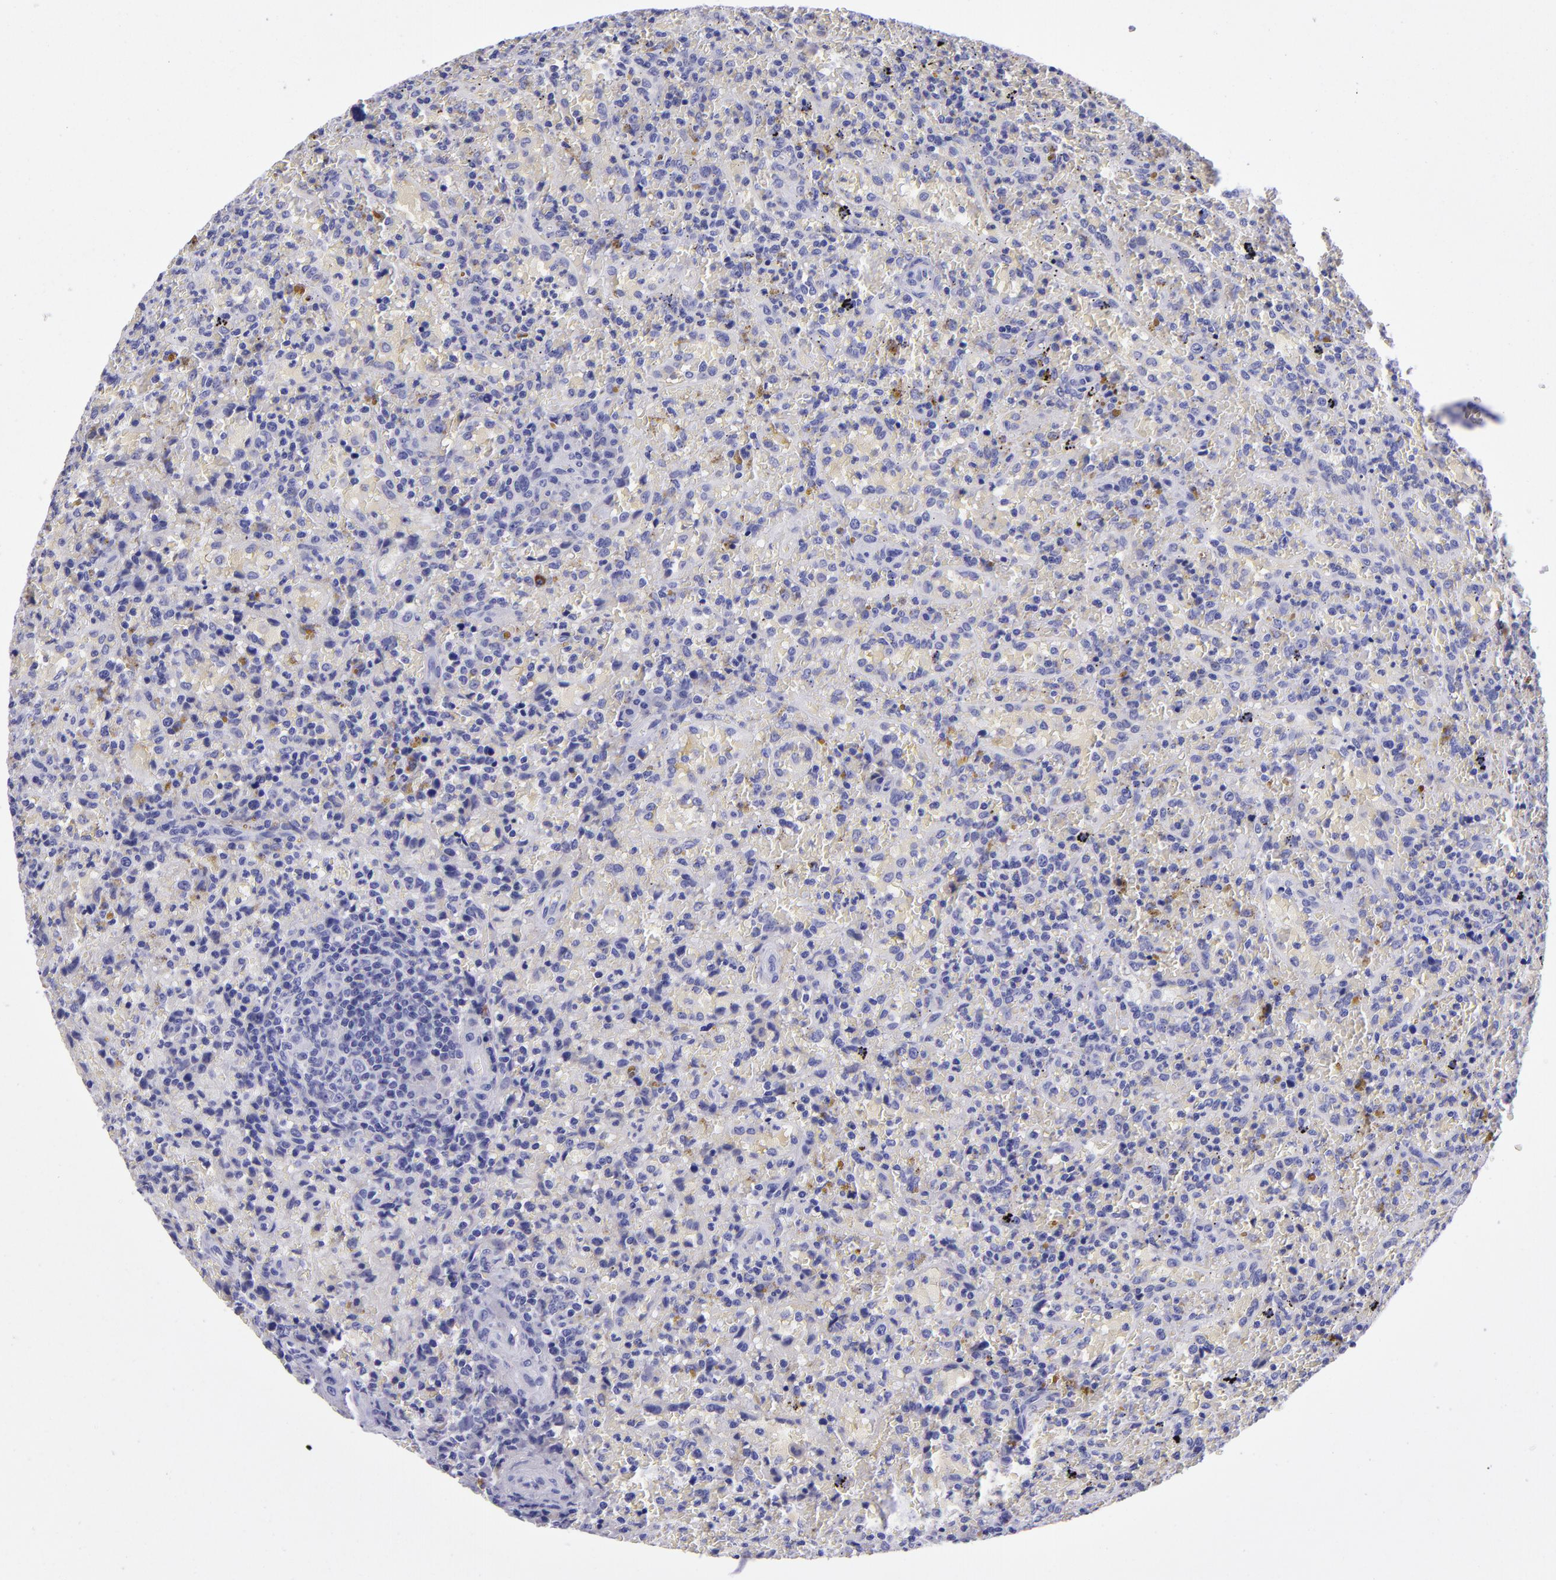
{"staining": {"intensity": "negative", "quantity": "none", "location": "none"}, "tissue": "lymphoma", "cell_type": "Tumor cells", "image_type": "cancer", "snomed": [{"axis": "morphology", "description": "Malignant lymphoma, non-Hodgkin's type, High grade"}, {"axis": "topography", "description": "Spleen"}, {"axis": "topography", "description": "Lymph node"}], "caption": "Tumor cells show no significant protein positivity in malignant lymphoma, non-Hodgkin's type (high-grade).", "gene": "TYRP1", "patient": {"sex": "female", "age": 70}}